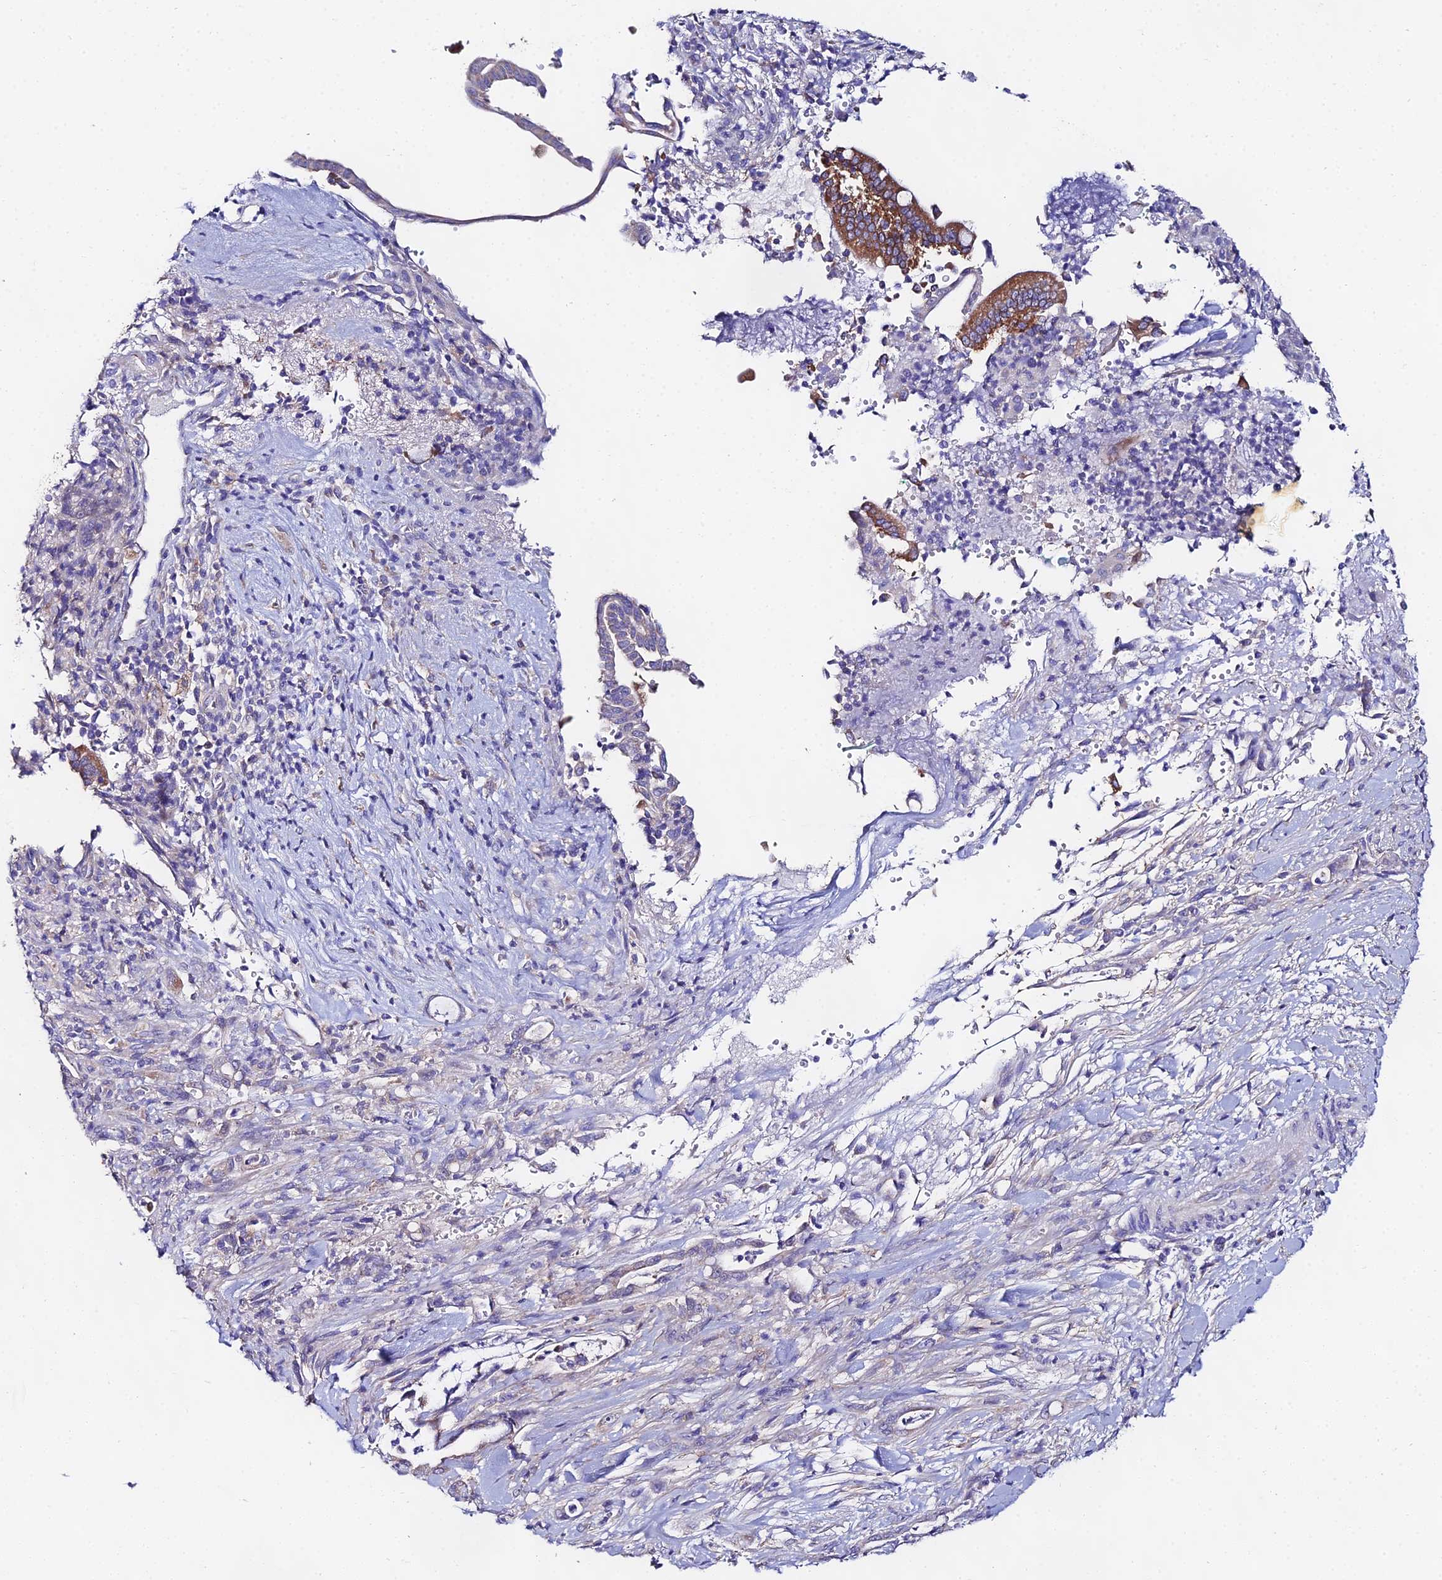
{"staining": {"intensity": "moderate", "quantity": "25%-75%", "location": "cytoplasmic/membranous"}, "tissue": "pancreatic cancer", "cell_type": "Tumor cells", "image_type": "cancer", "snomed": [{"axis": "morphology", "description": "Normal tissue, NOS"}, {"axis": "morphology", "description": "Adenocarcinoma, NOS"}, {"axis": "topography", "description": "Pancreas"}], "caption": "Pancreatic cancer (adenocarcinoma) stained for a protein demonstrates moderate cytoplasmic/membranous positivity in tumor cells. Using DAB (brown) and hematoxylin (blue) stains, captured at high magnification using brightfield microscopy.", "gene": "PPP2R2C", "patient": {"sex": "female", "age": 55}}